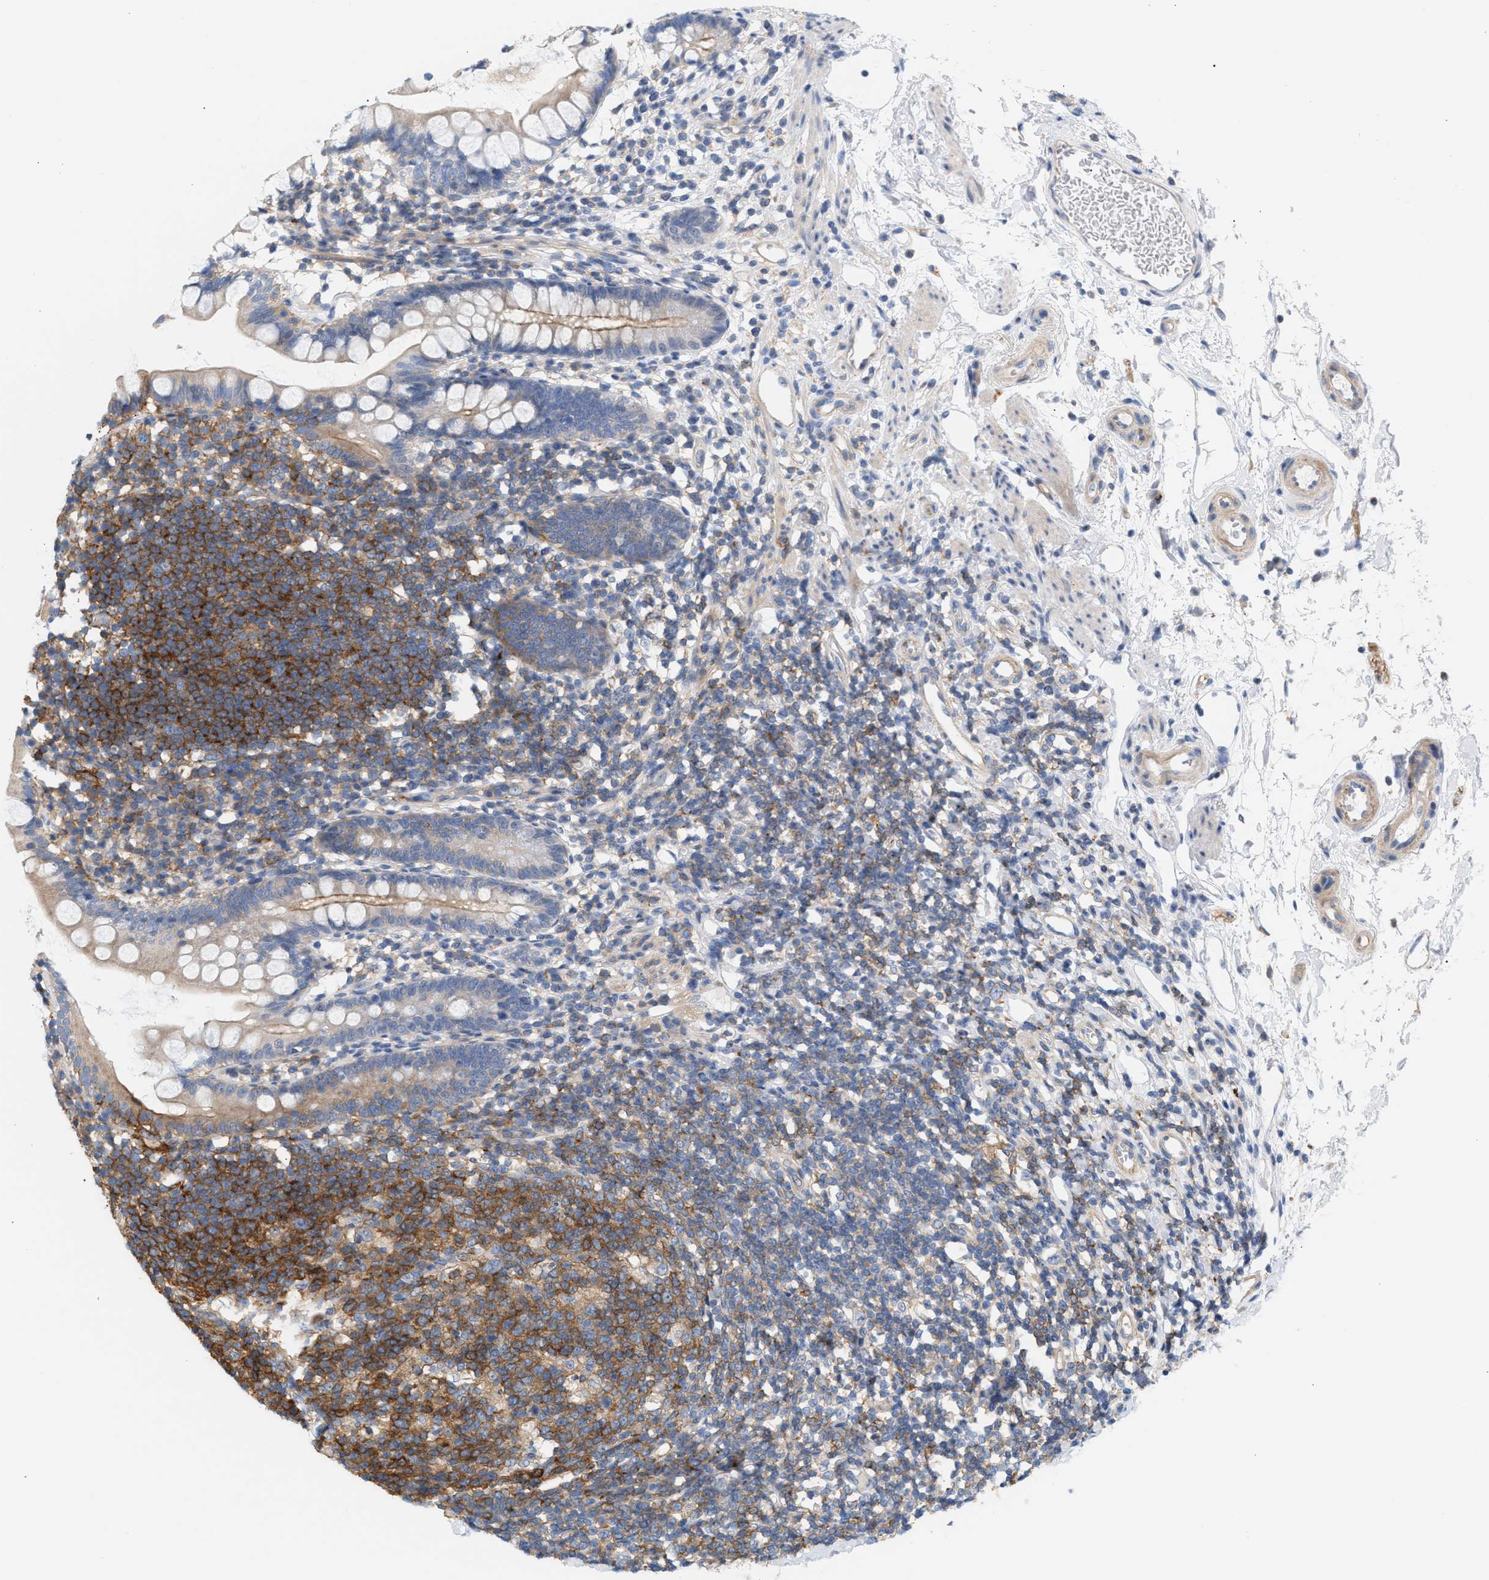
{"staining": {"intensity": "moderate", "quantity": "<25%", "location": "cytoplasmic/membranous"}, "tissue": "small intestine", "cell_type": "Glandular cells", "image_type": "normal", "snomed": [{"axis": "morphology", "description": "Normal tissue, NOS"}, {"axis": "topography", "description": "Small intestine"}], "caption": "This histopathology image shows immunohistochemistry (IHC) staining of benign human small intestine, with low moderate cytoplasmic/membranous expression in approximately <25% of glandular cells.", "gene": "LRCH1", "patient": {"sex": "female", "age": 84}}